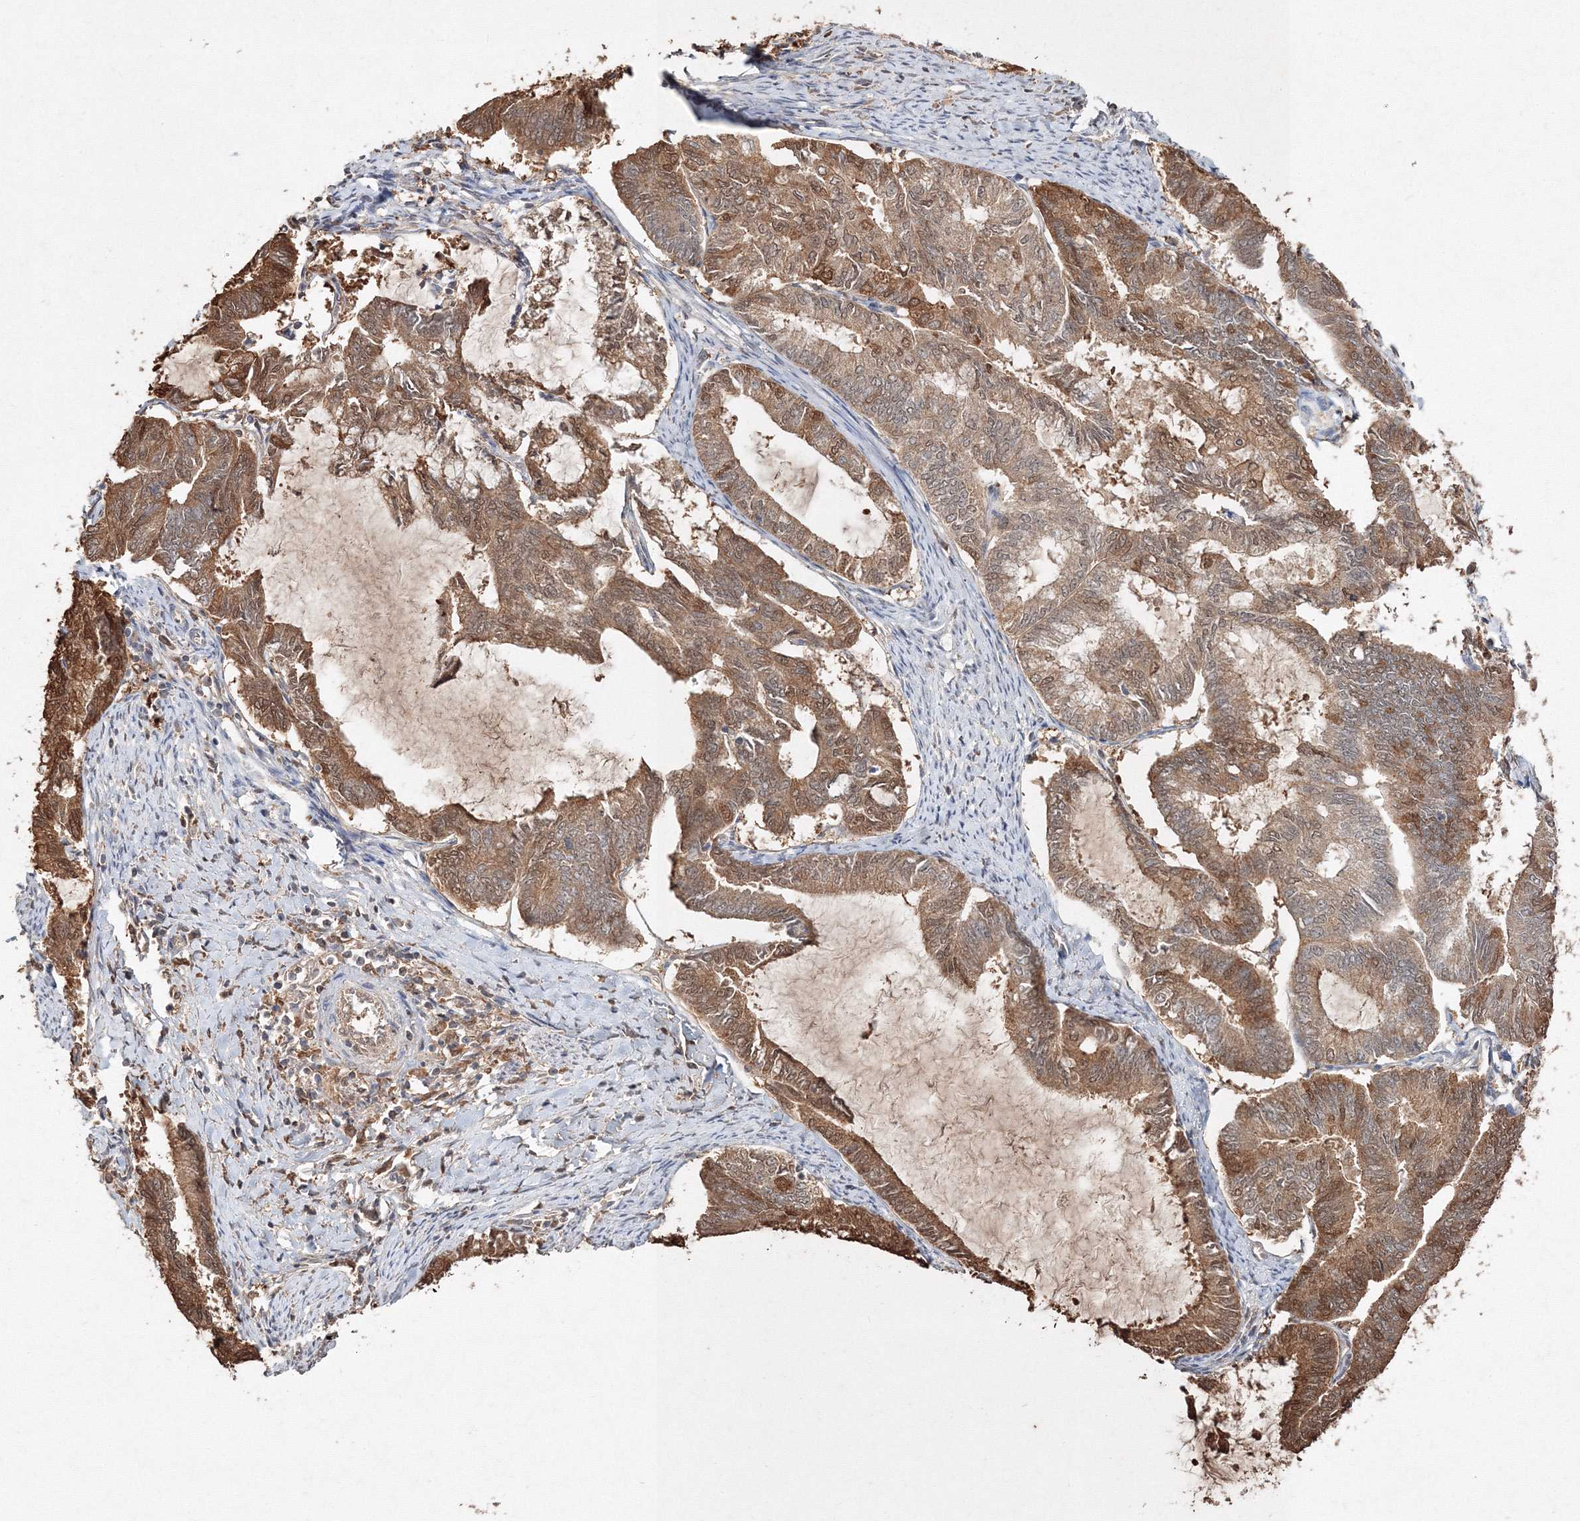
{"staining": {"intensity": "moderate", "quantity": ">75%", "location": "cytoplasmic/membranous,nuclear"}, "tissue": "endometrial cancer", "cell_type": "Tumor cells", "image_type": "cancer", "snomed": [{"axis": "morphology", "description": "Adenocarcinoma, NOS"}, {"axis": "topography", "description": "Endometrium"}], "caption": "Moderate cytoplasmic/membranous and nuclear protein positivity is present in about >75% of tumor cells in endometrial cancer (adenocarcinoma).", "gene": "S100A11", "patient": {"sex": "female", "age": 86}}